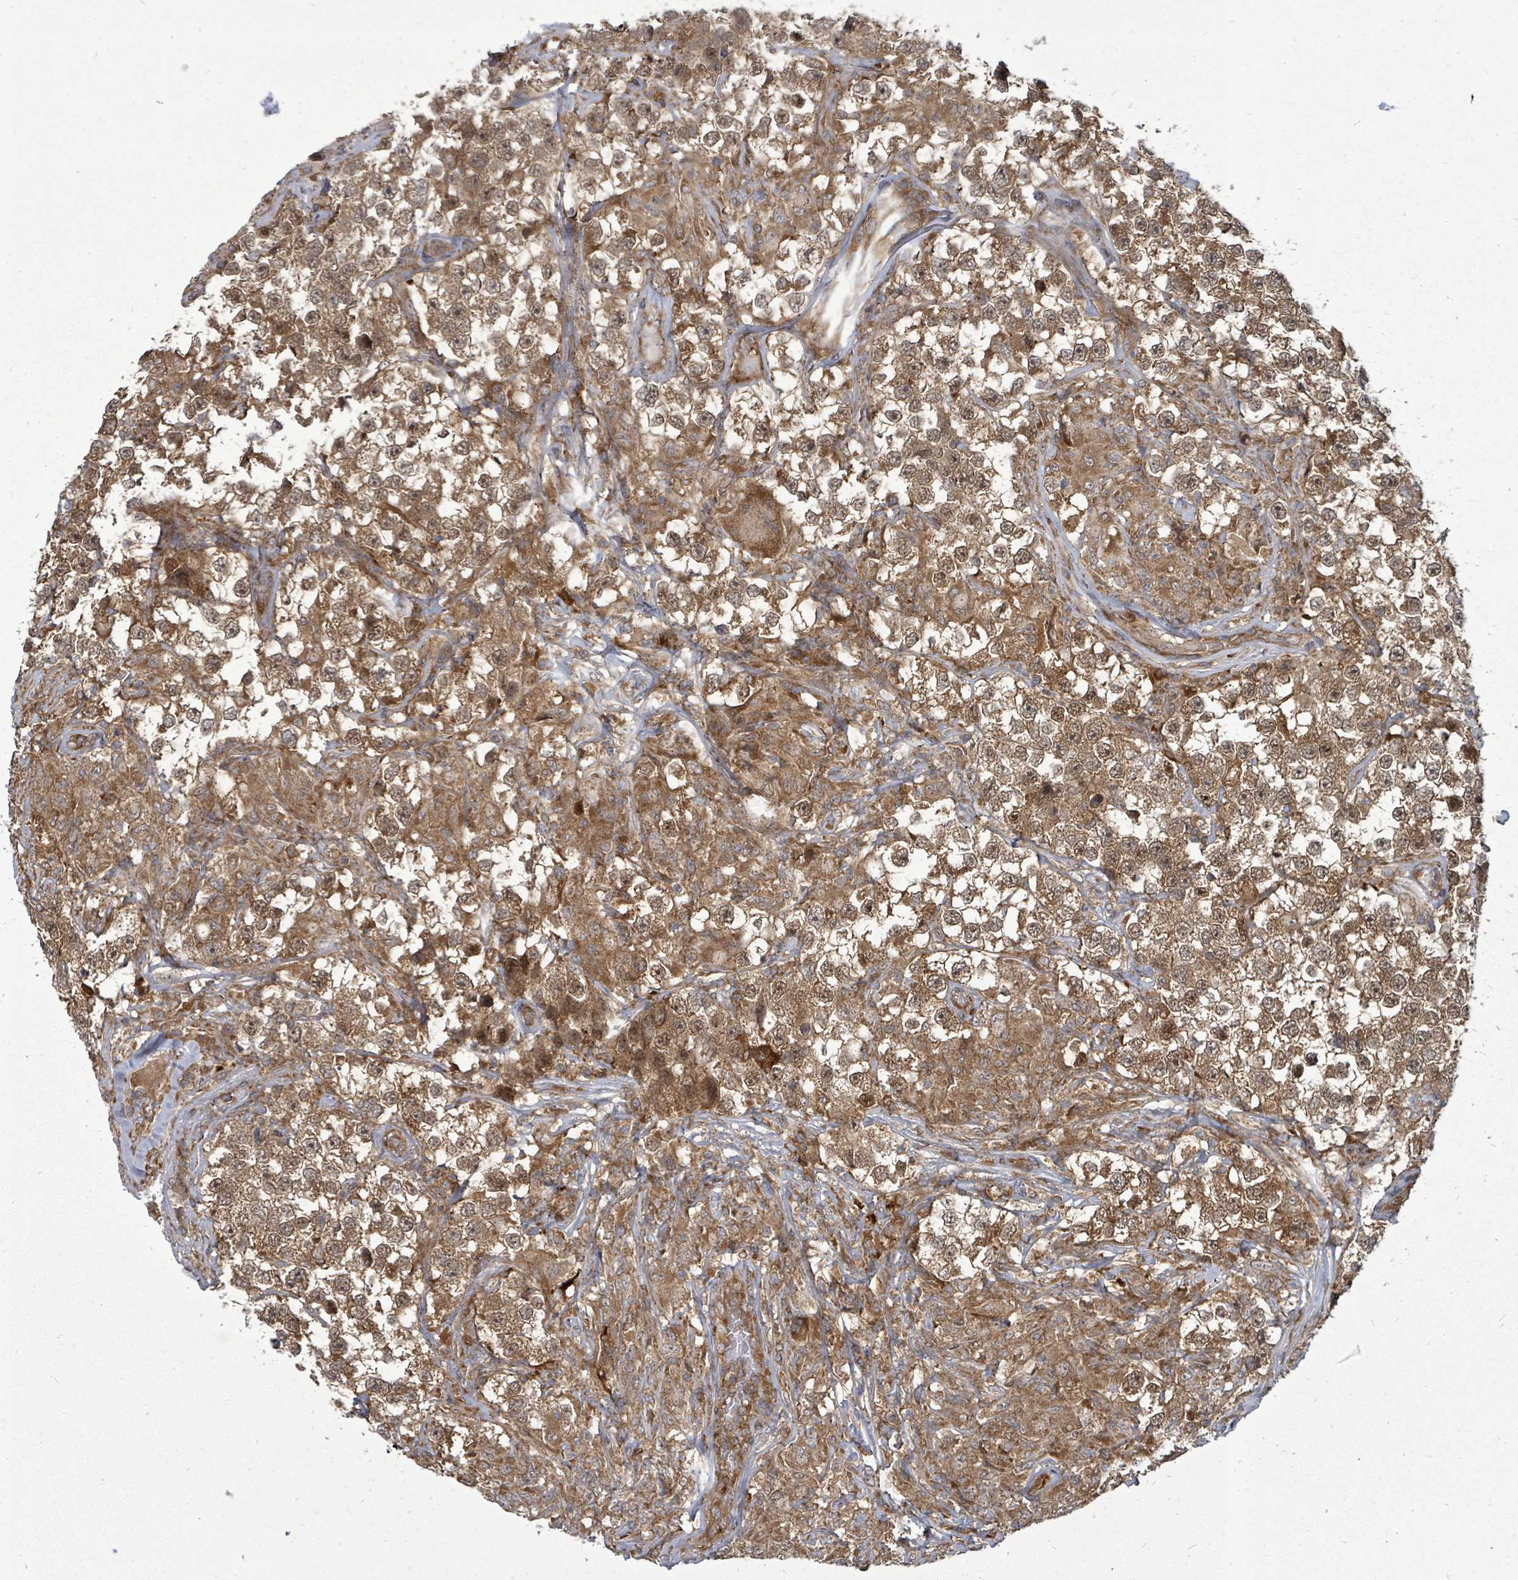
{"staining": {"intensity": "moderate", "quantity": ">75%", "location": "cytoplasmic/membranous,nuclear"}, "tissue": "testis cancer", "cell_type": "Tumor cells", "image_type": "cancer", "snomed": [{"axis": "morphology", "description": "Seminoma, NOS"}, {"axis": "topography", "description": "Testis"}], "caption": "Protein analysis of testis cancer (seminoma) tissue exhibits moderate cytoplasmic/membranous and nuclear positivity in approximately >75% of tumor cells.", "gene": "EIF3C", "patient": {"sex": "male", "age": 46}}